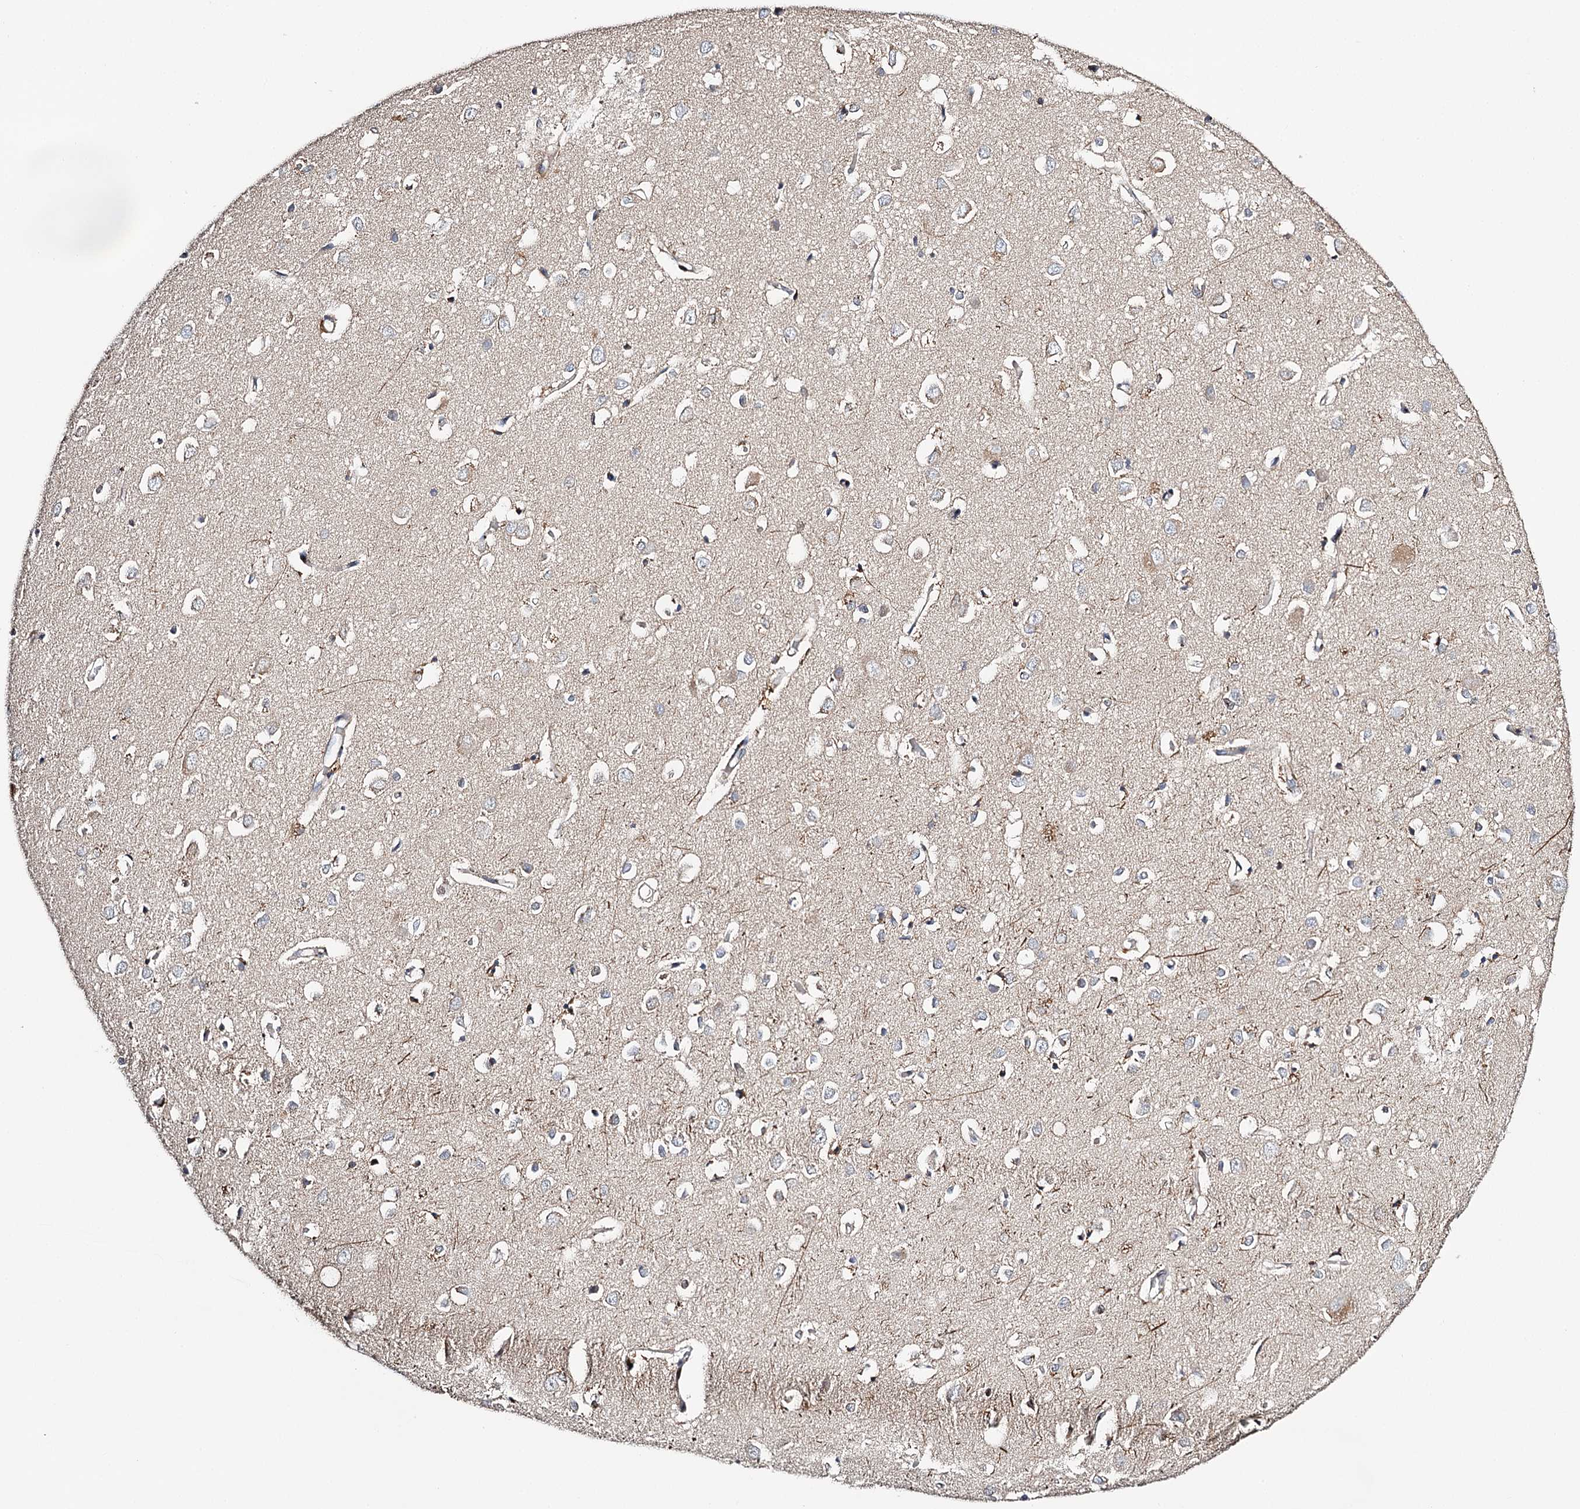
{"staining": {"intensity": "weak", "quantity": "25%-75%", "location": "cytoplasmic/membranous"}, "tissue": "cerebral cortex", "cell_type": "Endothelial cells", "image_type": "normal", "snomed": [{"axis": "morphology", "description": "Normal tissue, NOS"}, {"axis": "topography", "description": "Cerebral cortex"}], "caption": "Immunohistochemical staining of benign cerebral cortex displays weak cytoplasmic/membranous protein expression in about 25%-75% of endothelial cells.", "gene": "CFAP46", "patient": {"sex": "female", "age": 64}}